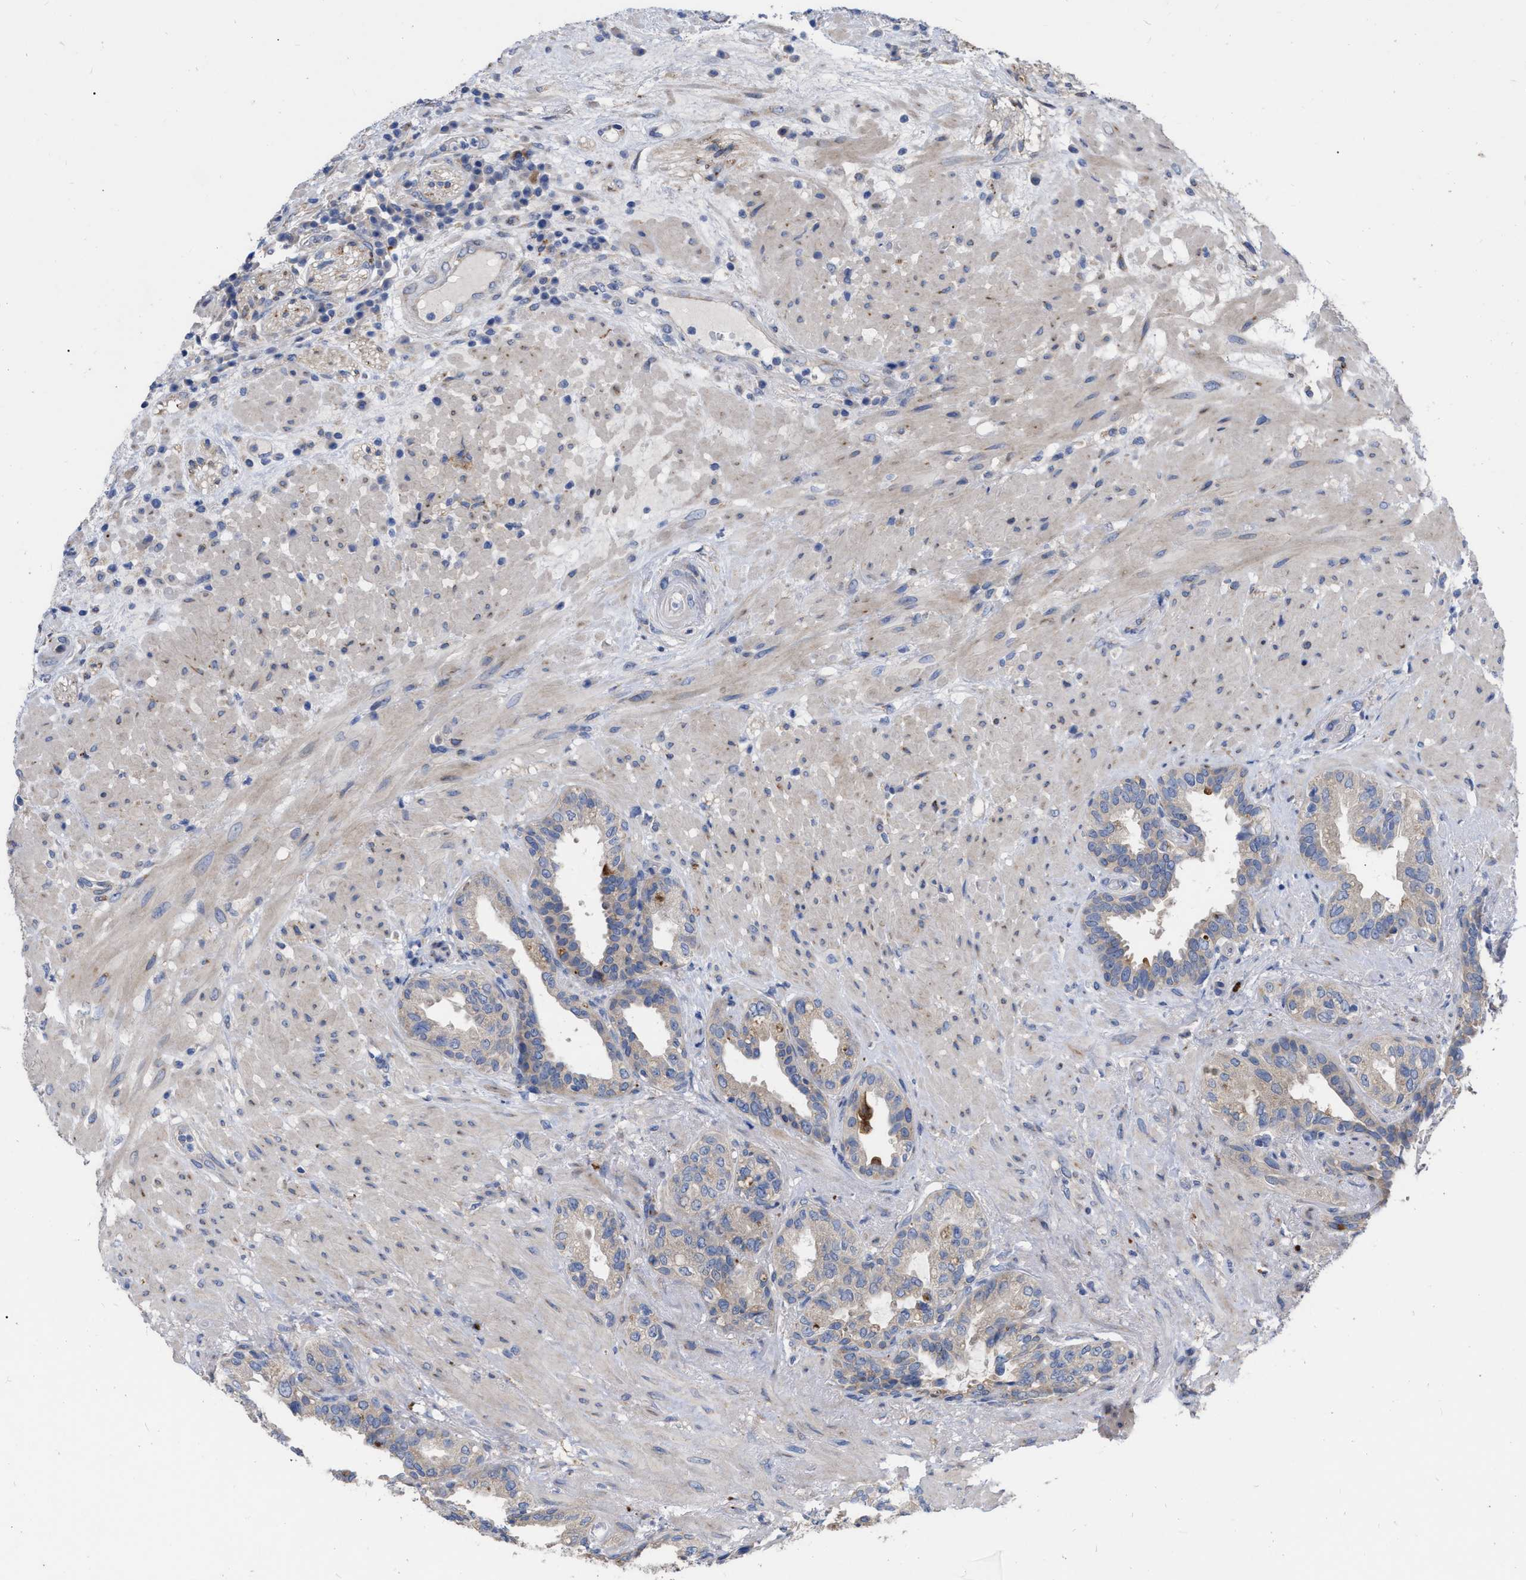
{"staining": {"intensity": "weak", "quantity": "<25%", "location": "cytoplasmic/membranous"}, "tissue": "seminal vesicle", "cell_type": "Glandular cells", "image_type": "normal", "snomed": [{"axis": "morphology", "description": "Normal tissue, NOS"}, {"axis": "topography", "description": "Seminal veicle"}], "caption": "An image of human seminal vesicle is negative for staining in glandular cells. (IHC, brightfield microscopy, high magnification).", "gene": "MLST8", "patient": {"sex": "male", "age": 61}}